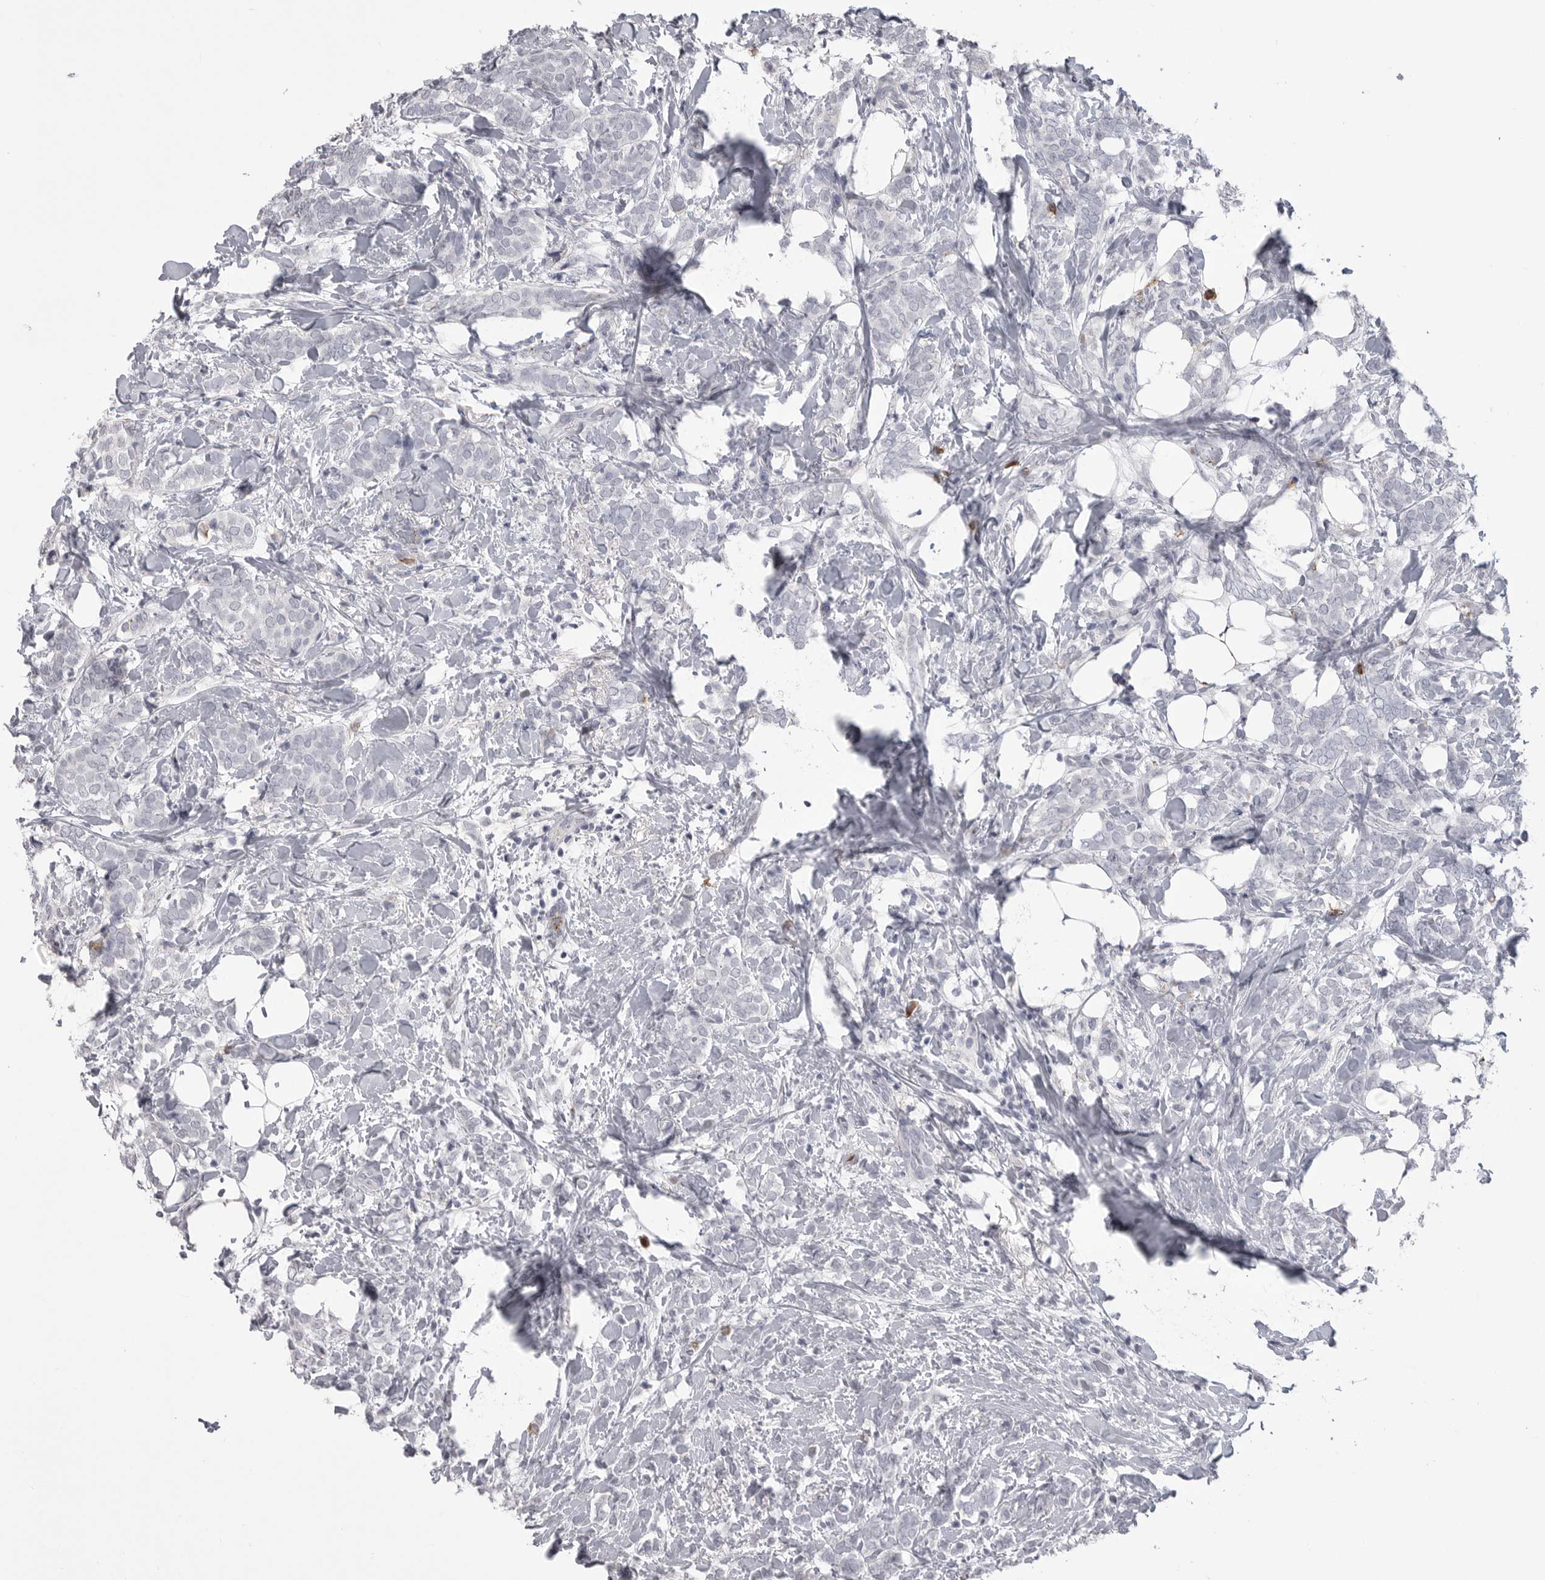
{"staining": {"intensity": "negative", "quantity": "none", "location": "none"}, "tissue": "breast cancer", "cell_type": "Tumor cells", "image_type": "cancer", "snomed": [{"axis": "morphology", "description": "Lobular carcinoma"}, {"axis": "topography", "description": "Breast"}], "caption": "The photomicrograph exhibits no staining of tumor cells in breast cancer (lobular carcinoma).", "gene": "SERPING1", "patient": {"sex": "female", "age": 50}}